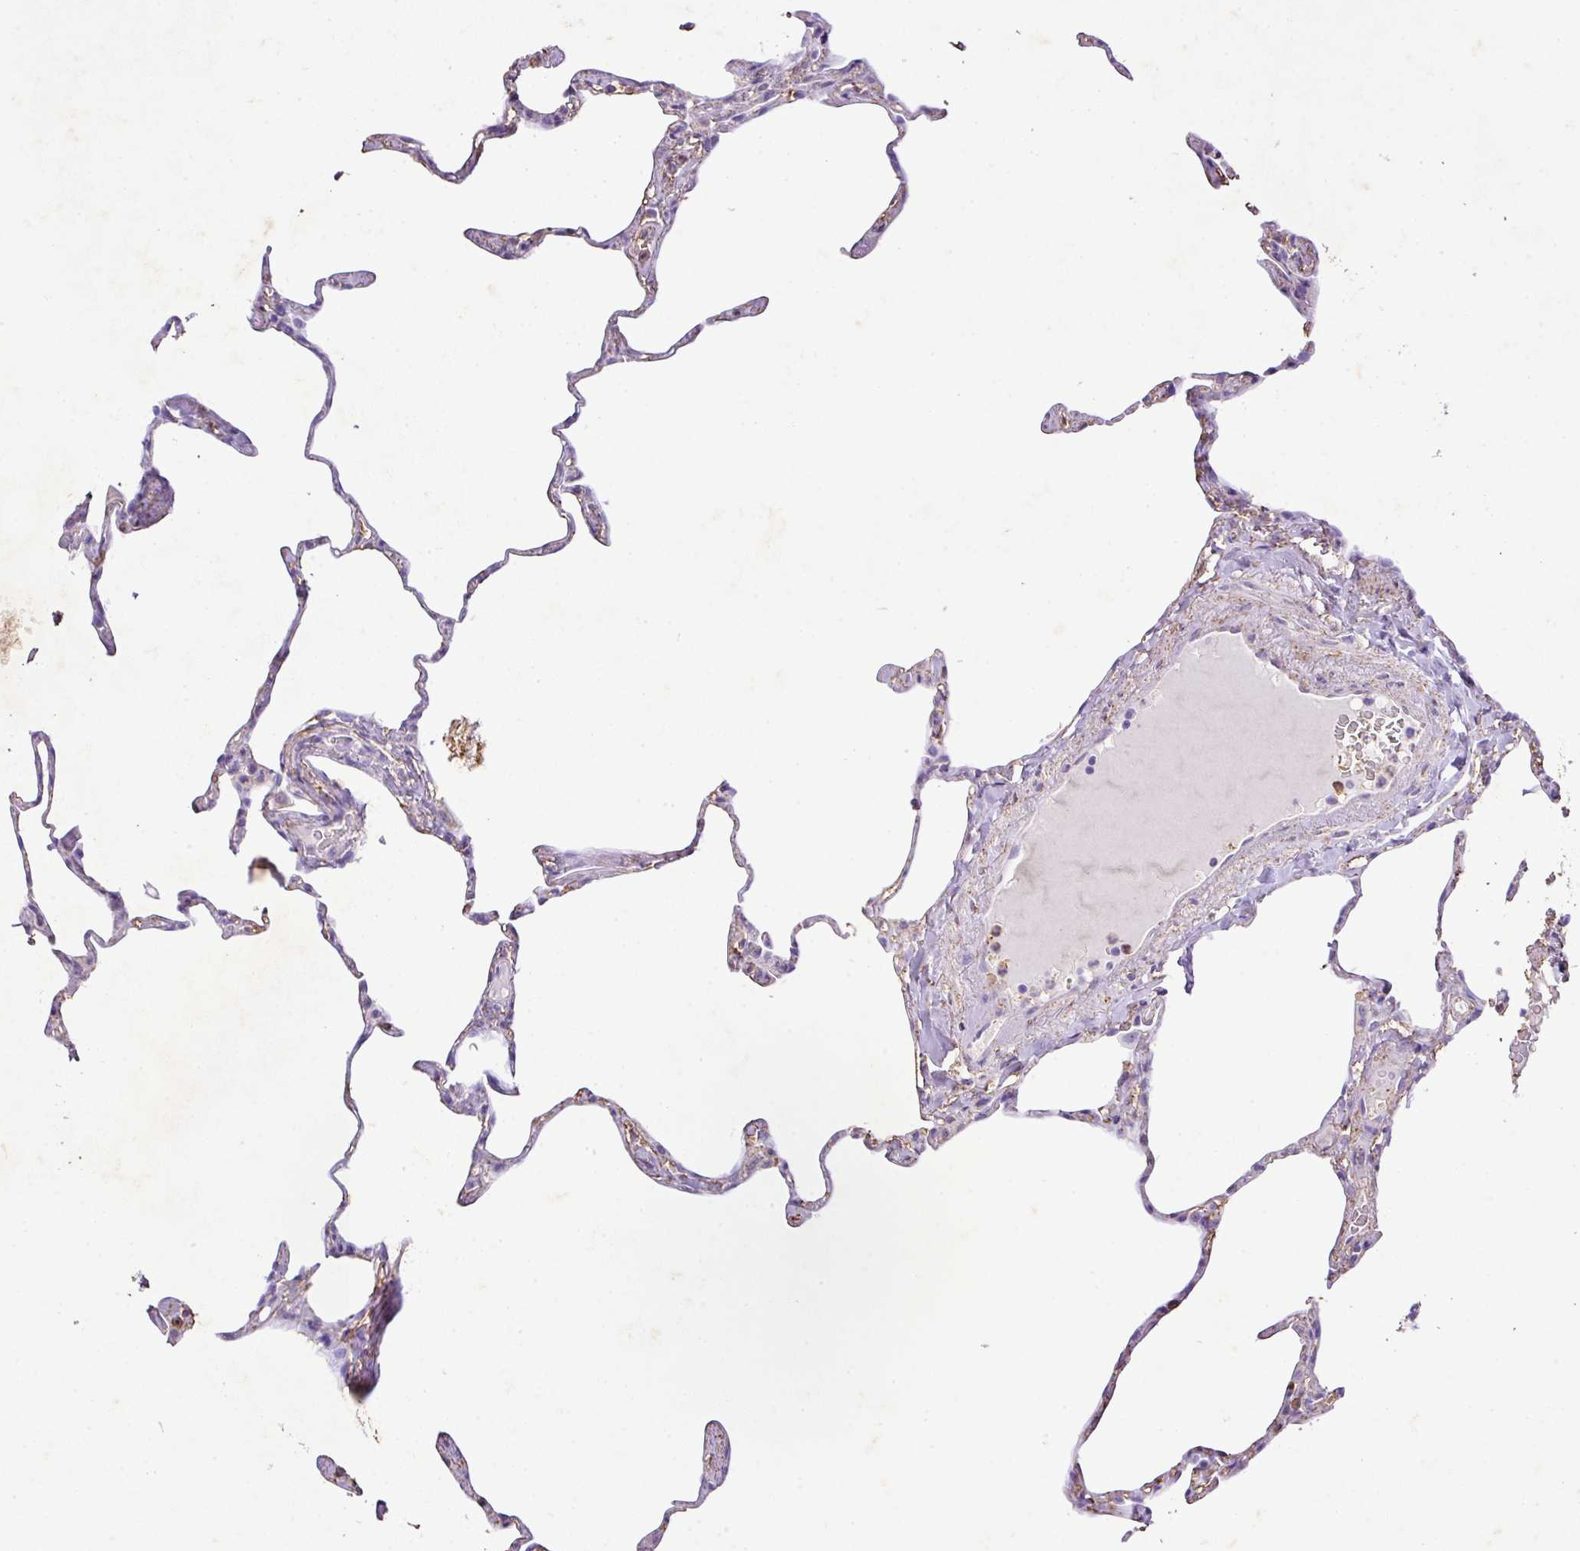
{"staining": {"intensity": "negative", "quantity": "none", "location": "none"}, "tissue": "lung", "cell_type": "Alveolar cells", "image_type": "normal", "snomed": [{"axis": "morphology", "description": "Normal tissue, NOS"}, {"axis": "topography", "description": "Lung"}], "caption": "IHC of unremarkable human lung displays no expression in alveolar cells. The staining is performed using DAB (3,3'-diaminobenzidine) brown chromogen with nuclei counter-stained in using hematoxylin.", "gene": "KCNJ11", "patient": {"sex": "male", "age": 65}}